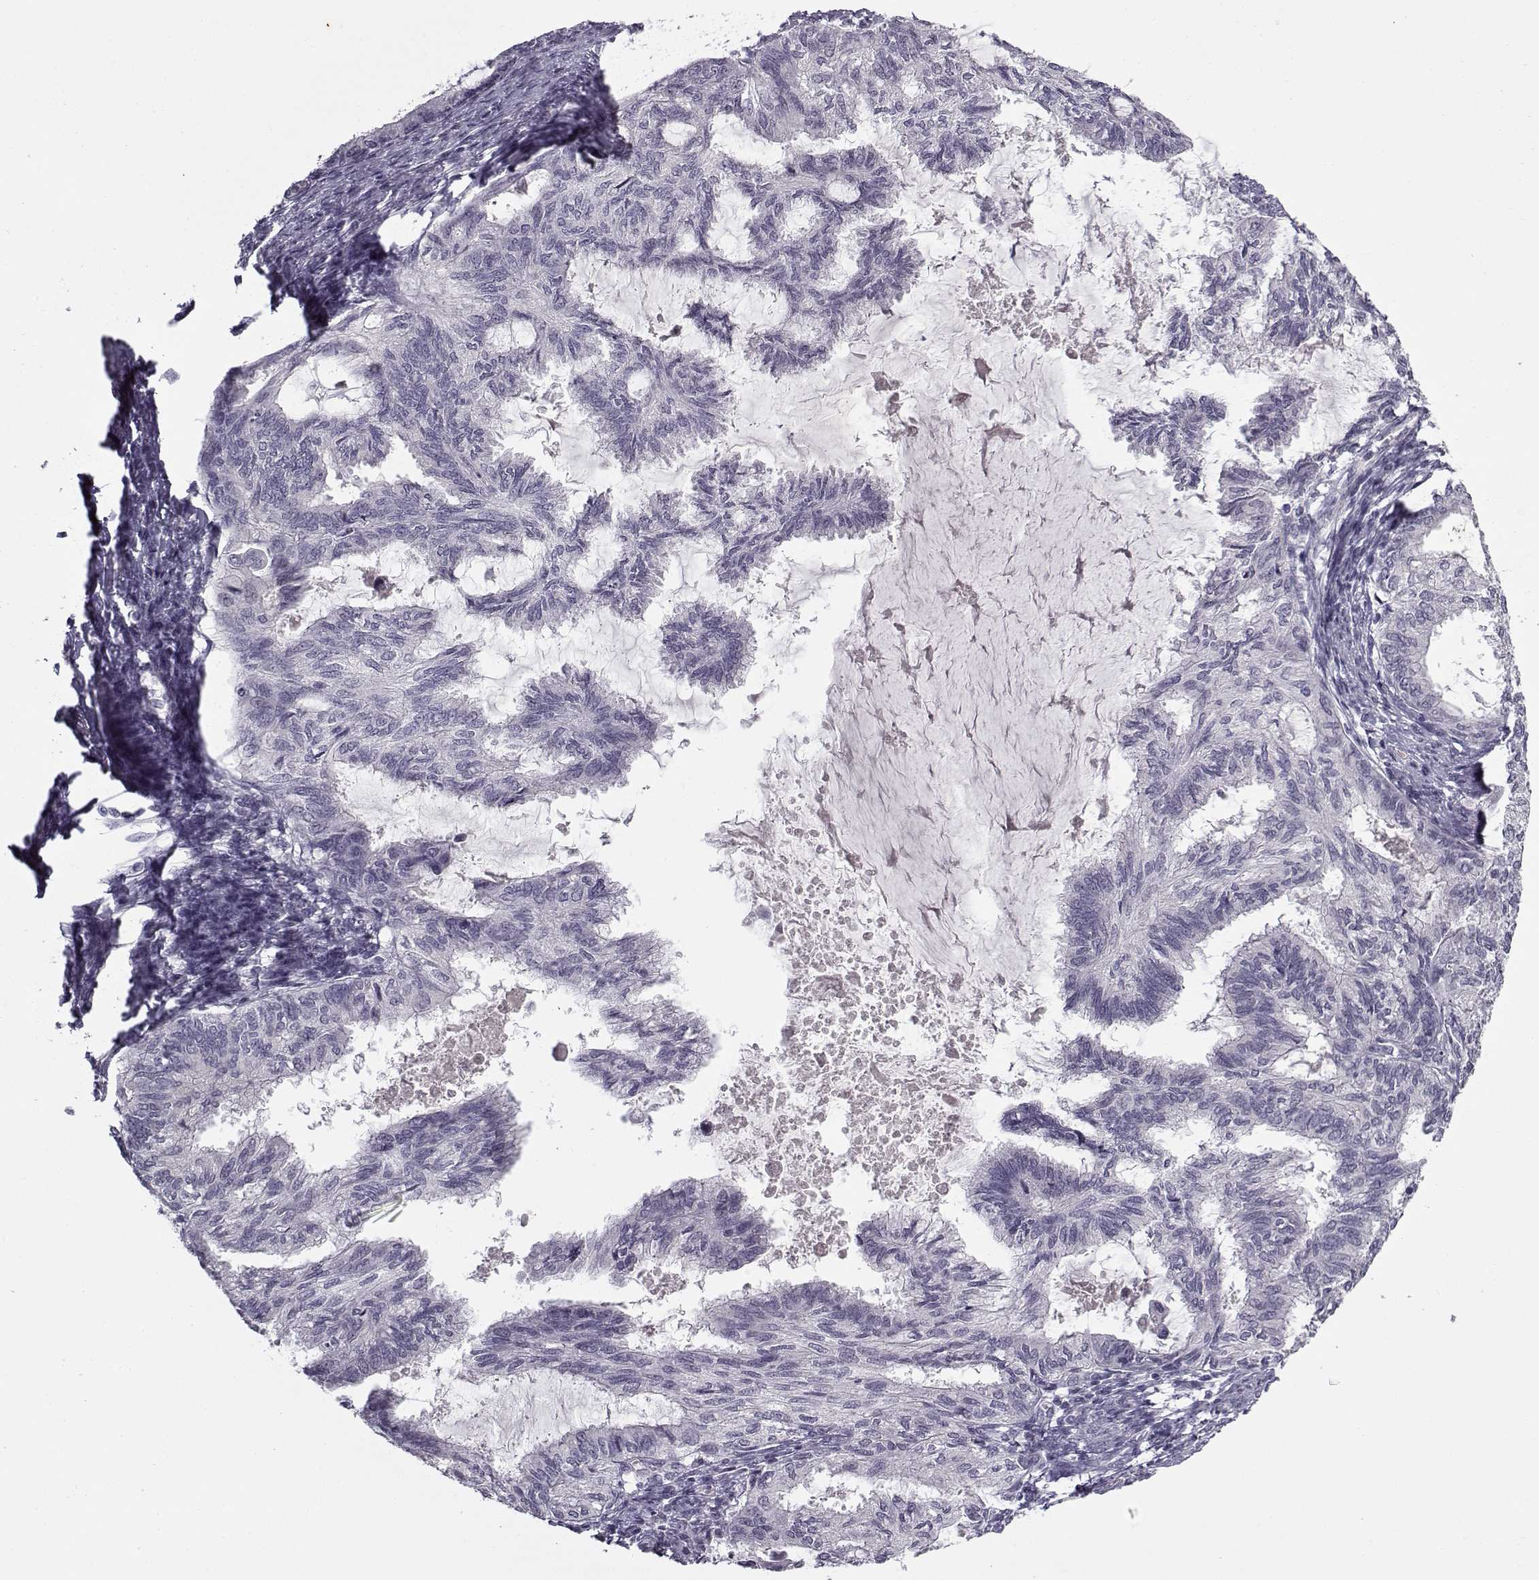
{"staining": {"intensity": "negative", "quantity": "none", "location": "none"}, "tissue": "endometrial cancer", "cell_type": "Tumor cells", "image_type": "cancer", "snomed": [{"axis": "morphology", "description": "Adenocarcinoma, NOS"}, {"axis": "topography", "description": "Endometrium"}], "caption": "DAB (3,3'-diaminobenzidine) immunohistochemical staining of endometrial cancer (adenocarcinoma) demonstrates no significant expression in tumor cells.", "gene": "SNCA", "patient": {"sex": "female", "age": 86}}